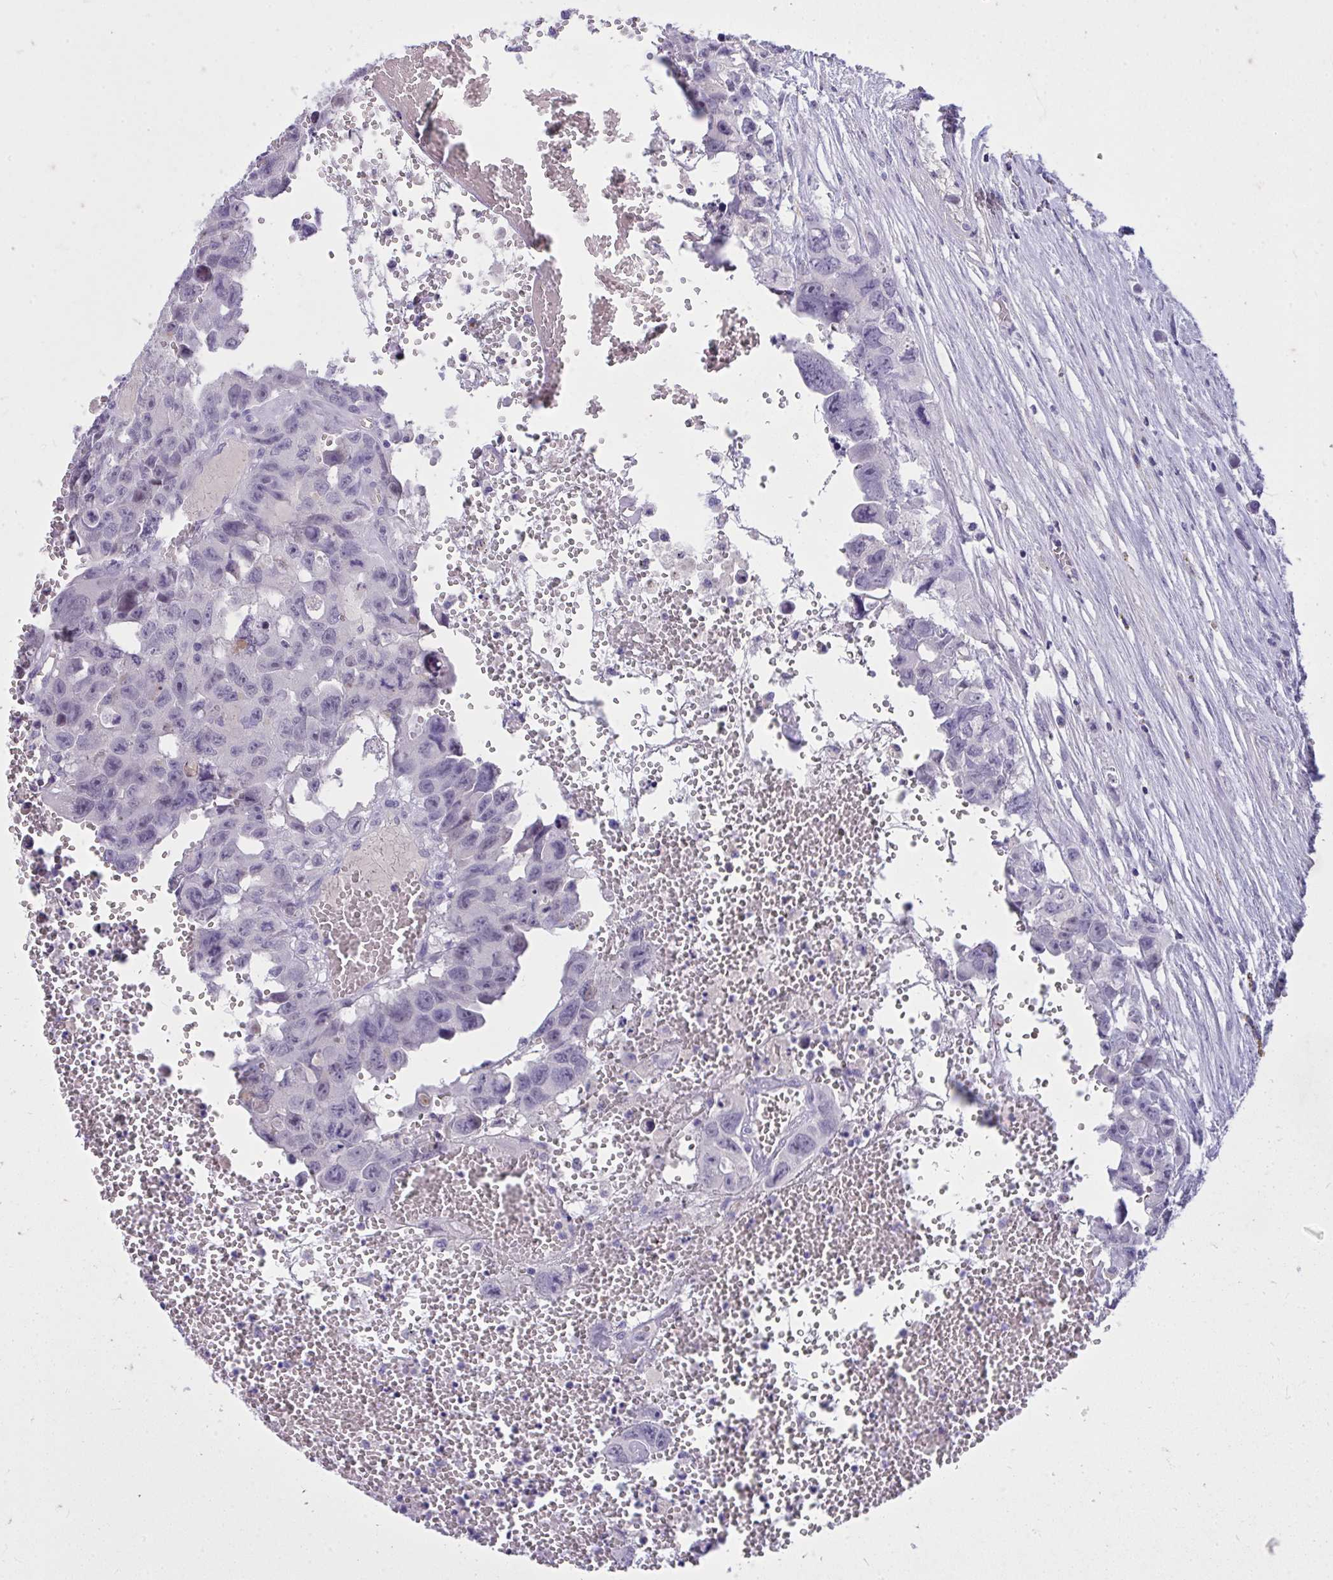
{"staining": {"intensity": "negative", "quantity": "none", "location": "none"}, "tissue": "testis cancer", "cell_type": "Tumor cells", "image_type": "cancer", "snomed": [{"axis": "morphology", "description": "Seminoma, NOS"}, {"axis": "topography", "description": "Testis"}], "caption": "DAB immunohistochemical staining of testis cancer (seminoma) shows no significant positivity in tumor cells.", "gene": "PIGZ", "patient": {"sex": "male", "age": 26}}